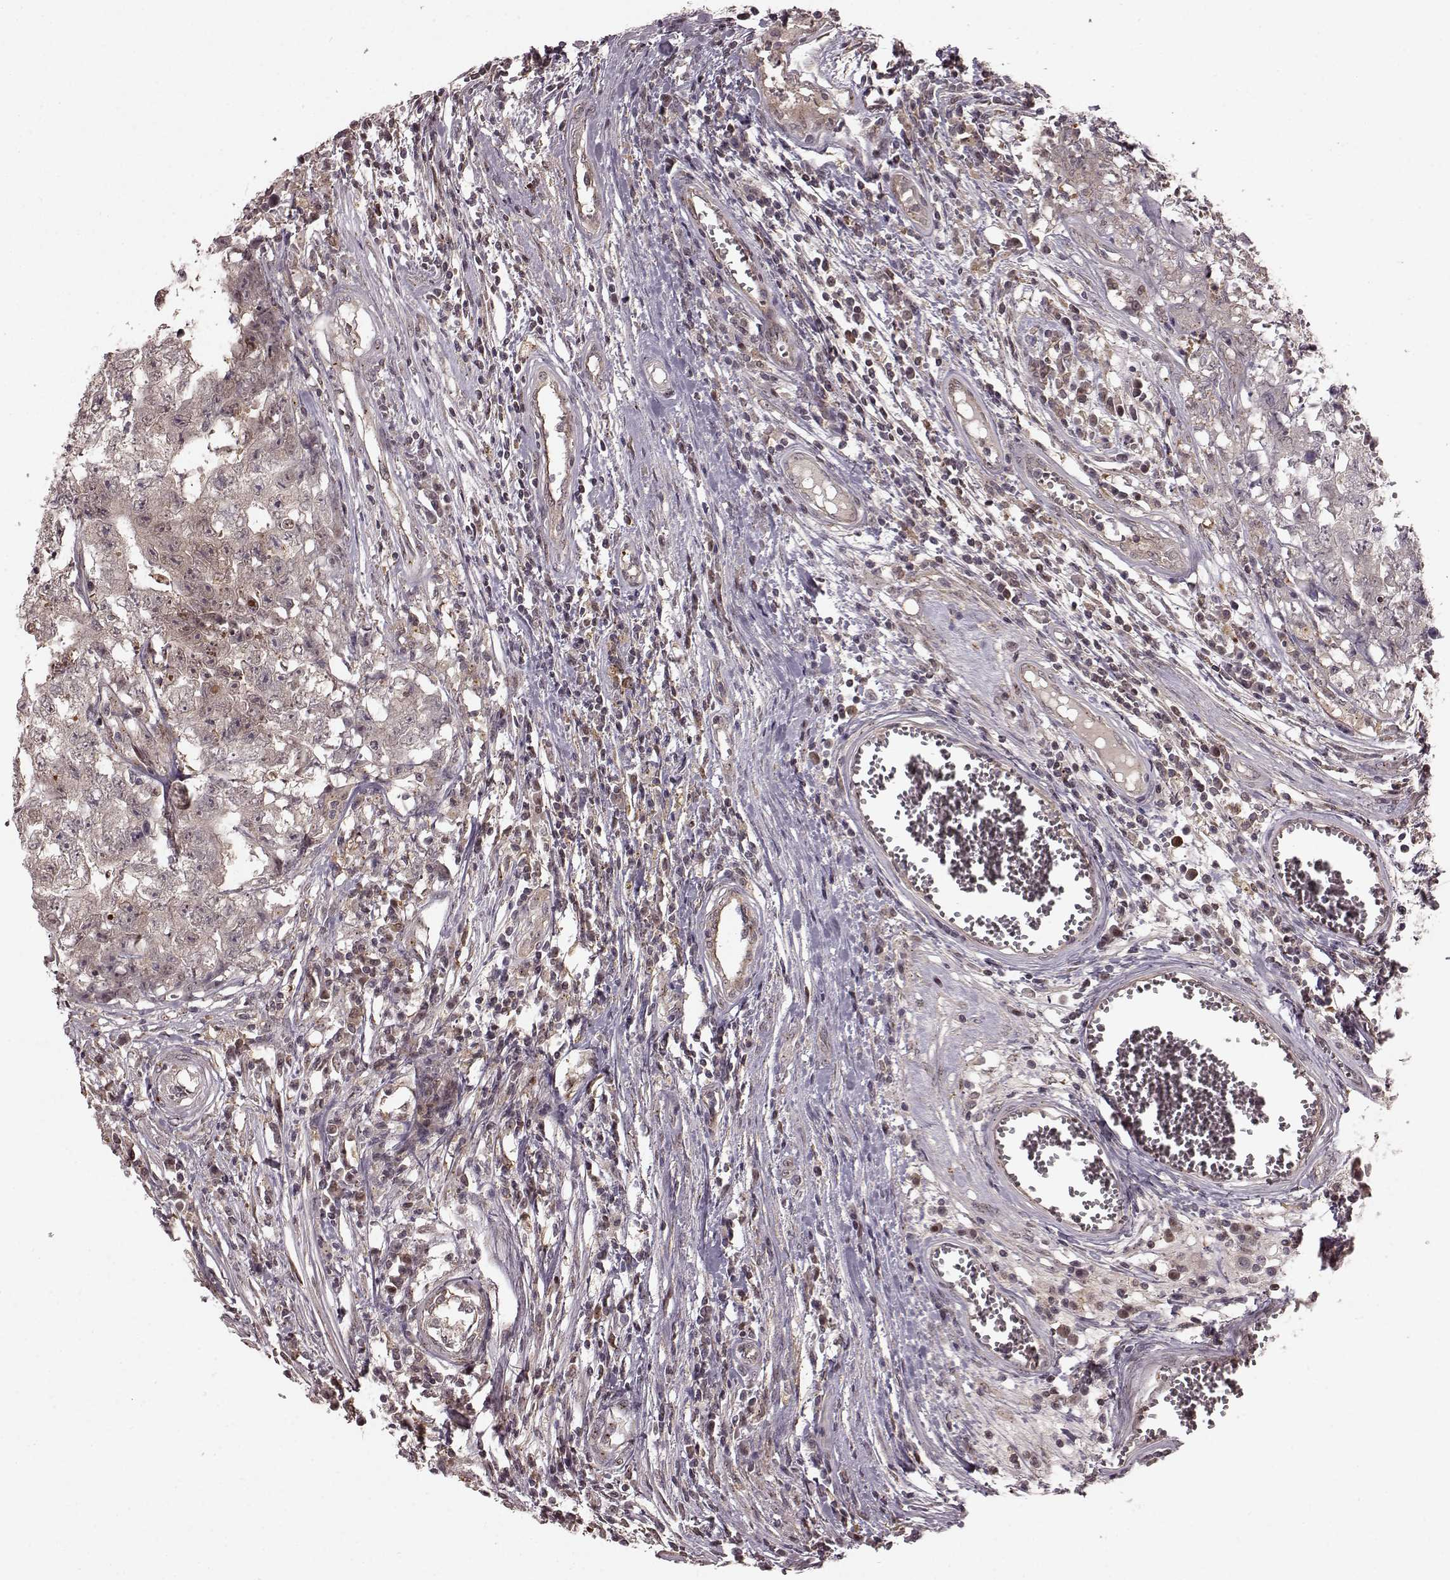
{"staining": {"intensity": "negative", "quantity": "none", "location": "none"}, "tissue": "testis cancer", "cell_type": "Tumor cells", "image_type": "cancer", "snomed": [{"axis": "morphology", "description": "Carcinoma, Embryonal, NOS"}, {"axis": "topography", "description": "Testis"}], "caption": "Immunohistochemistry photomicrograph of embryonal carcinoma (testis) stained for a protein (brown), which reveals no staining in tumor cells.", "gene": "GSS", "patient": {"sex": "male", "age": 36}}